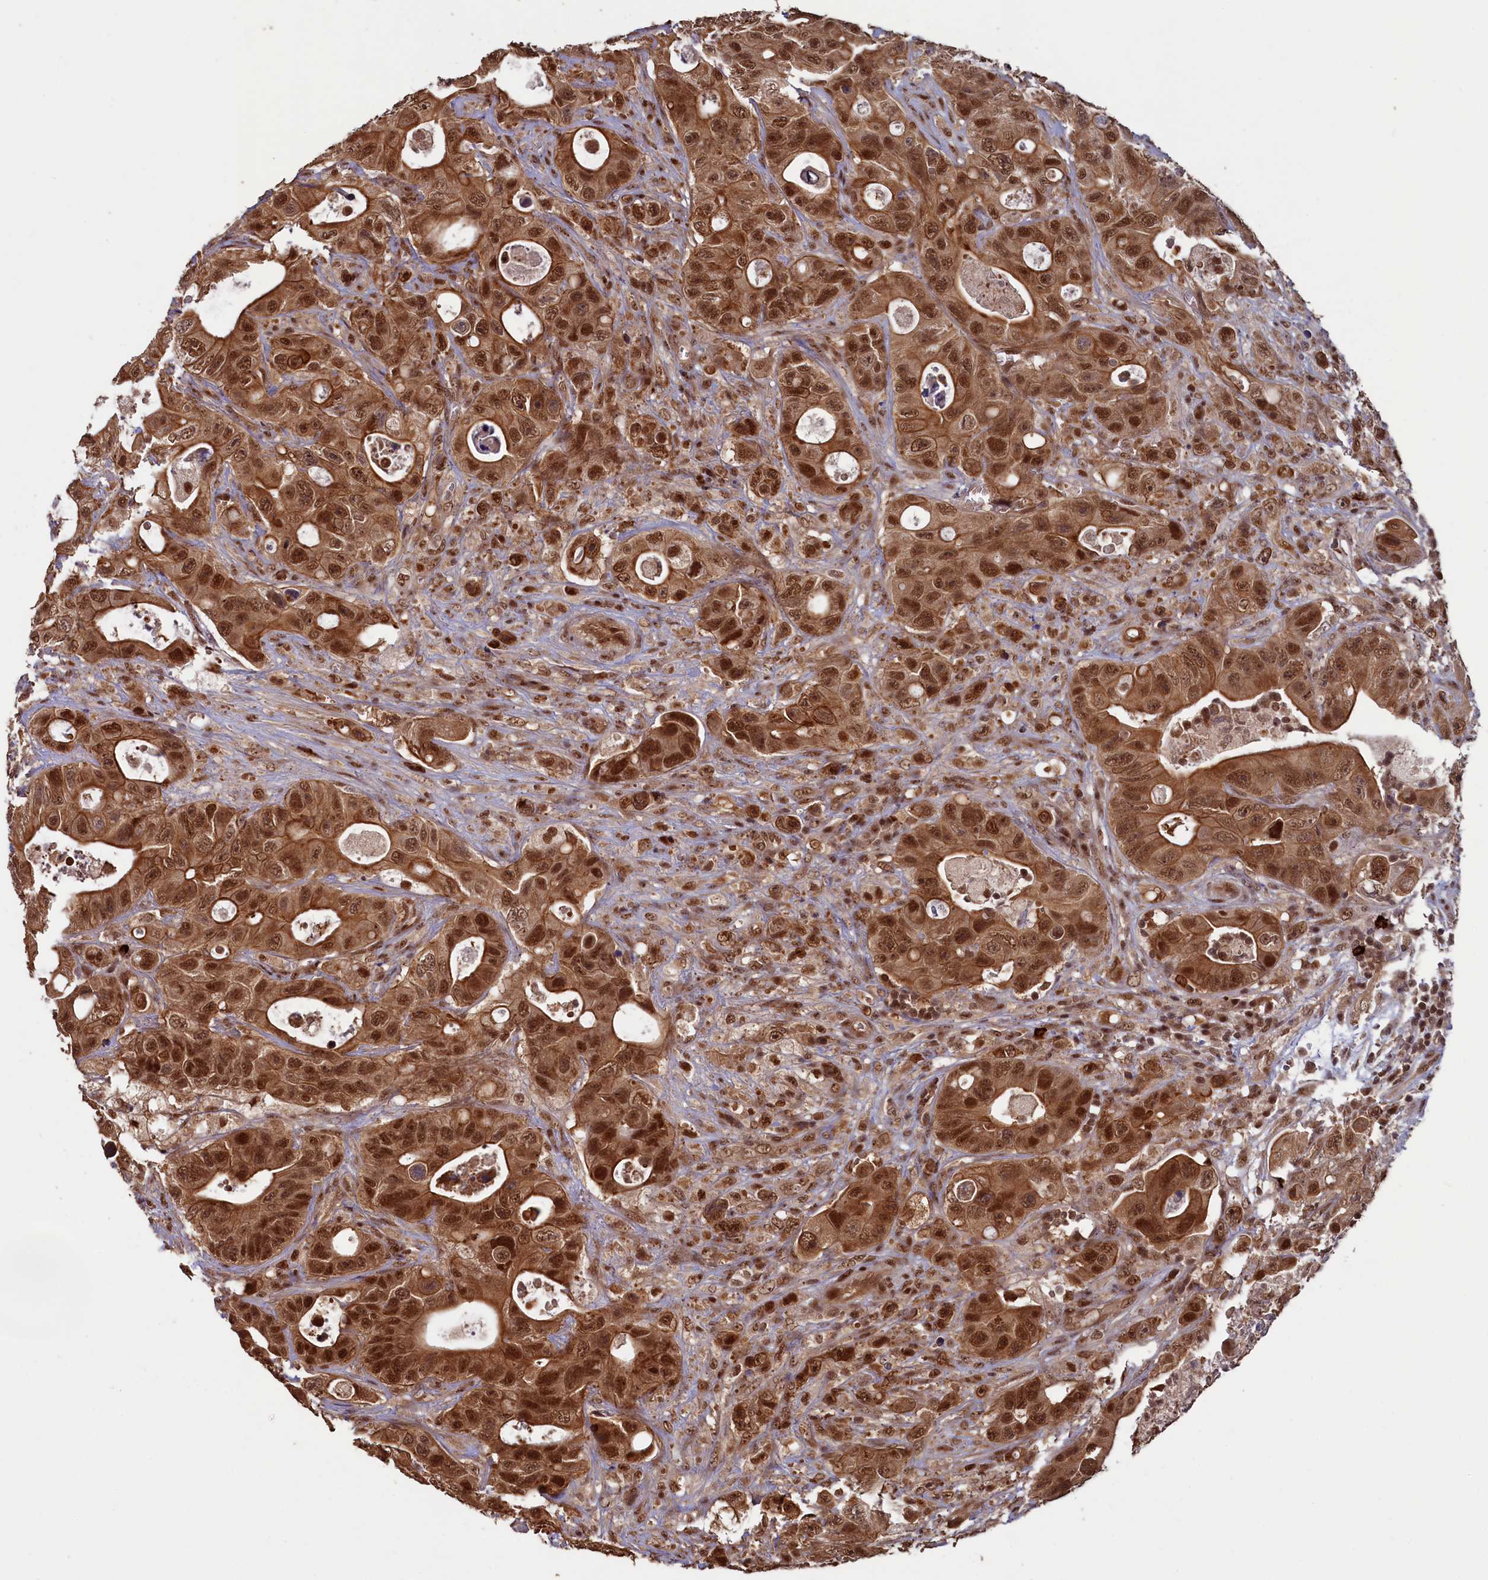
{"staining": {"intensity": "strong", "quantity": ">75%", "location": "cytoplasmic/membranous,nuclear"}, "tissue": "colorectal cancer", "cell_type": "Tumor cells", "image_type": "cancer", "snomed": [{"axis": "morphology", "description": "Adenocarcinoma, NOS"}, {"axis": "topography", "description": "Colon"}], "caption": "This micrograph shows immunohistochemistry staining of colorectal cancer, with high strong cytoplasmic/membranous and nuclear staining in about >75% of tumor cells.", "gene": "NAE1", "patient": {"sex": "female", "age": 46}}